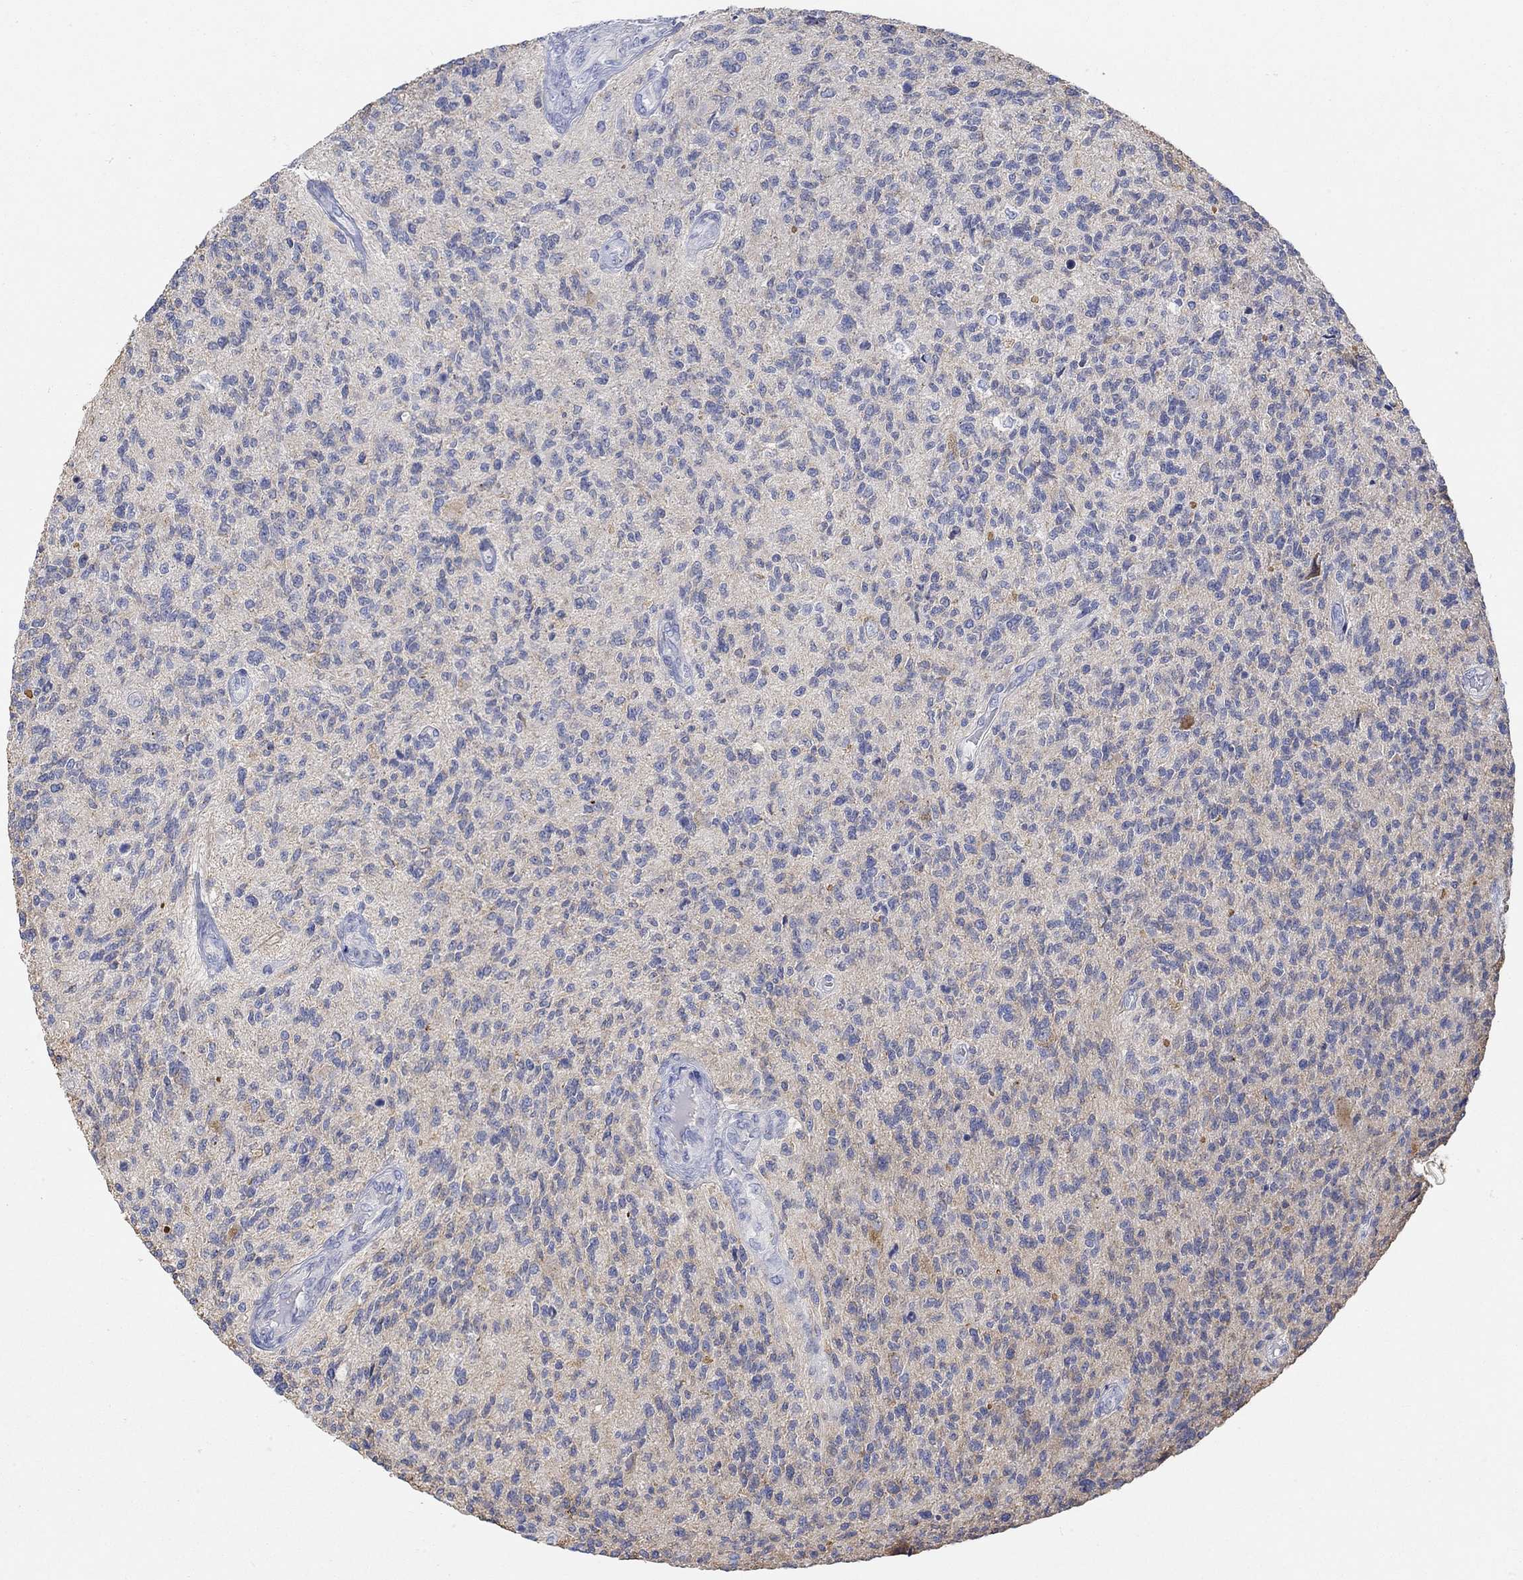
{"staining": {"intensity": "negative", "quantity": "none", "location": "none"}, "tissue": "glioma", "cell_type": "Tumor cells", "image_type": "cancer", "snomed": [{"axis": "morphology", "description": "Glioma, malignant, High grade"}, {"axis": "topography", "description": "Brain"}], "caption": "Tumor cells are negative for brown protein staining in malignant glioma (high-grade).", "gene": "NAV3", "patient": {"sex": "male", "age": 56}}